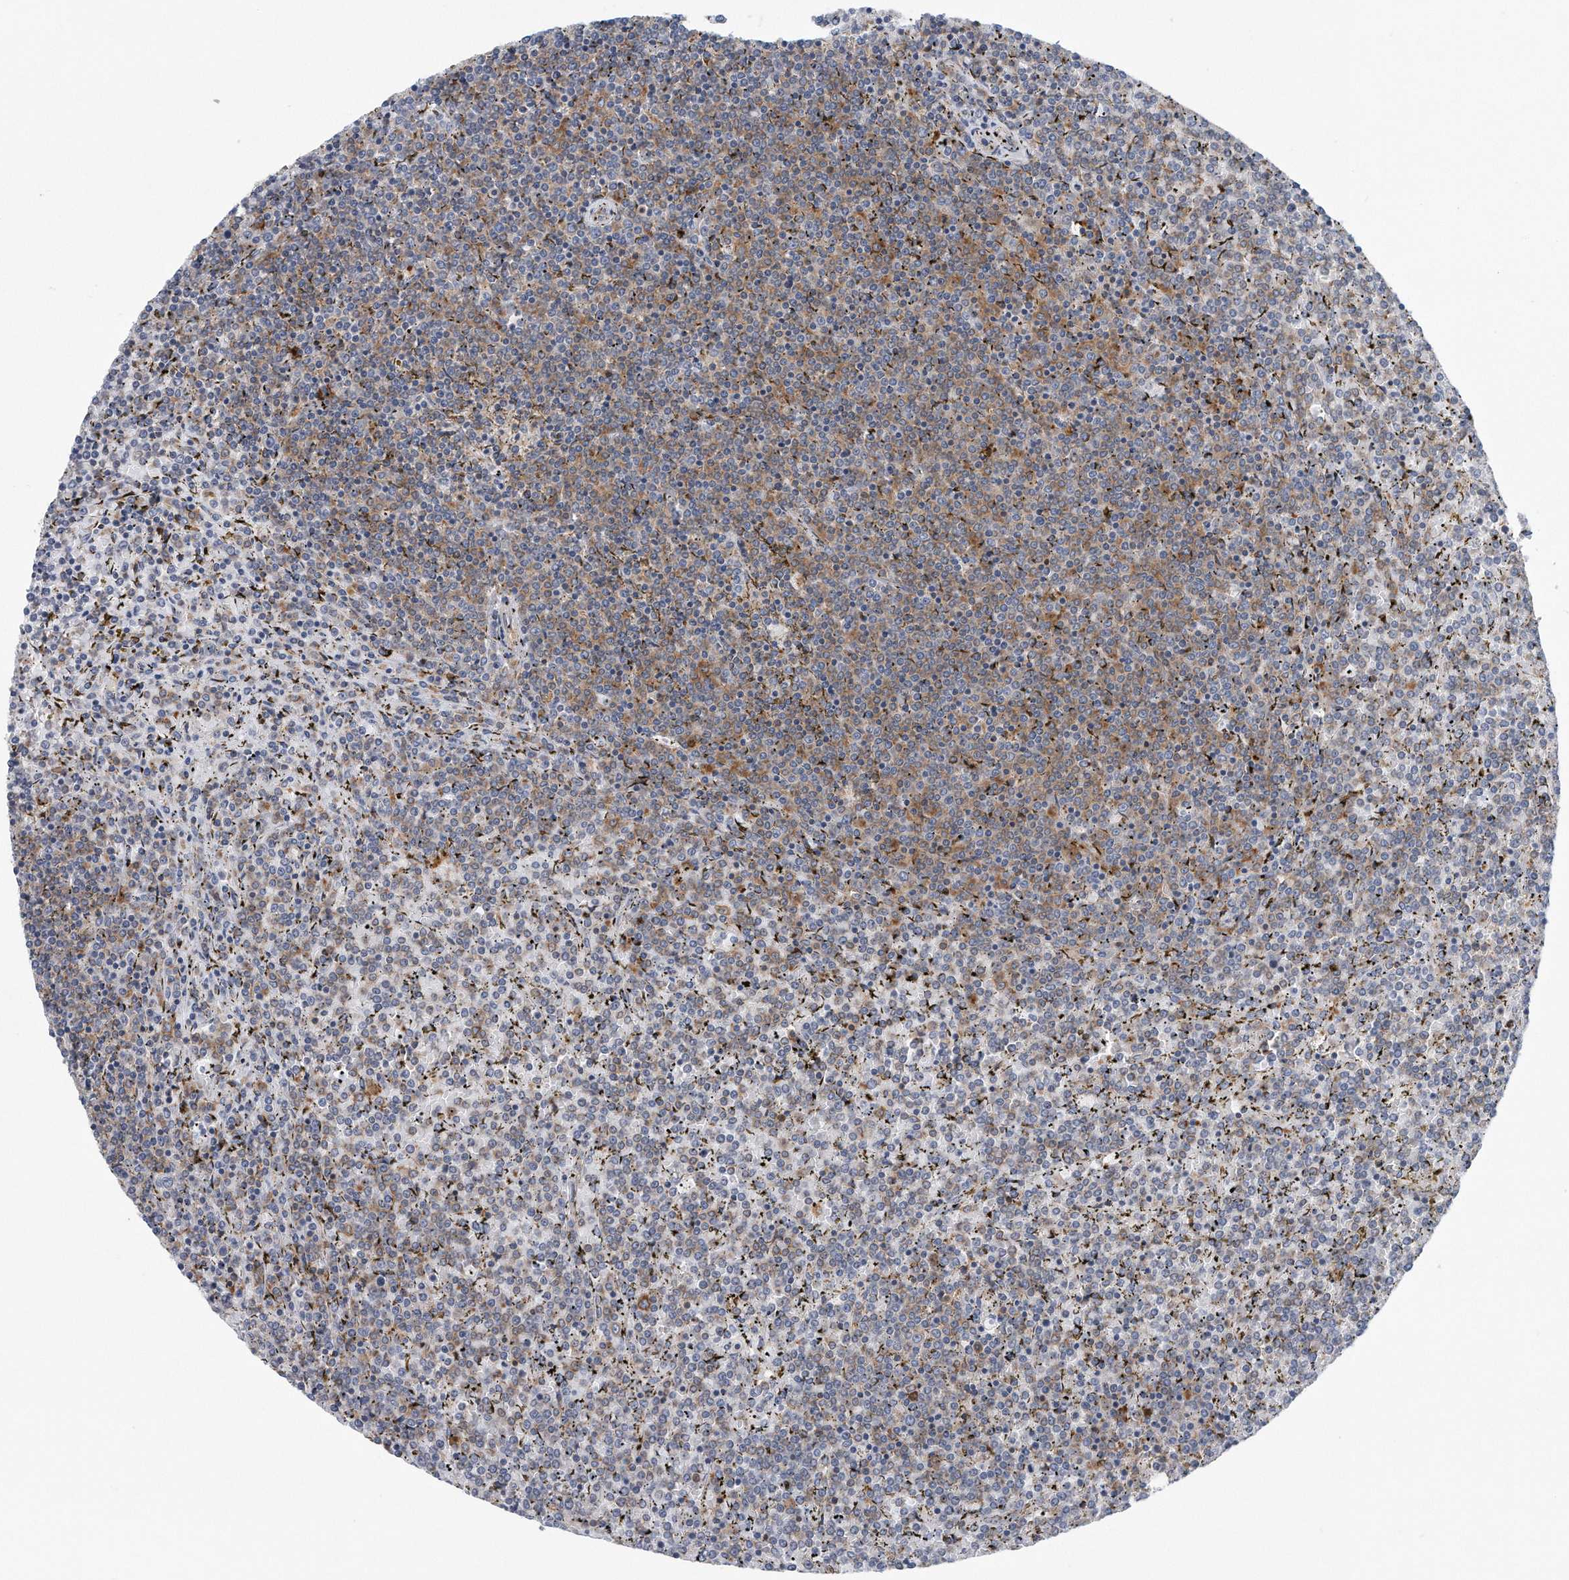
{"staining": {"intensity": "weak", "quantity": "25%-75%", "location": "cytoplasmic/membranous"}, "tissue": "lymphoma", "cell_type": "Tumor cells", "image_type": "cancer", "snomed": [{"axis": "morphology", "description": "Malignant lymphoma, non-Hodgkin's type, Low grade"}, {"axis": "topography", "description": "Spleen"}], "caption": "Immunohistochemical staining of human low-grade malignant lymphoma, non-Hodgkin's type exhibits weak cytoplasmic/membranous protein staining in approximately 25%-75% of tumor cells.", "gene": "RPL26L1", "patient": {"sex": "female", "age": 19}}